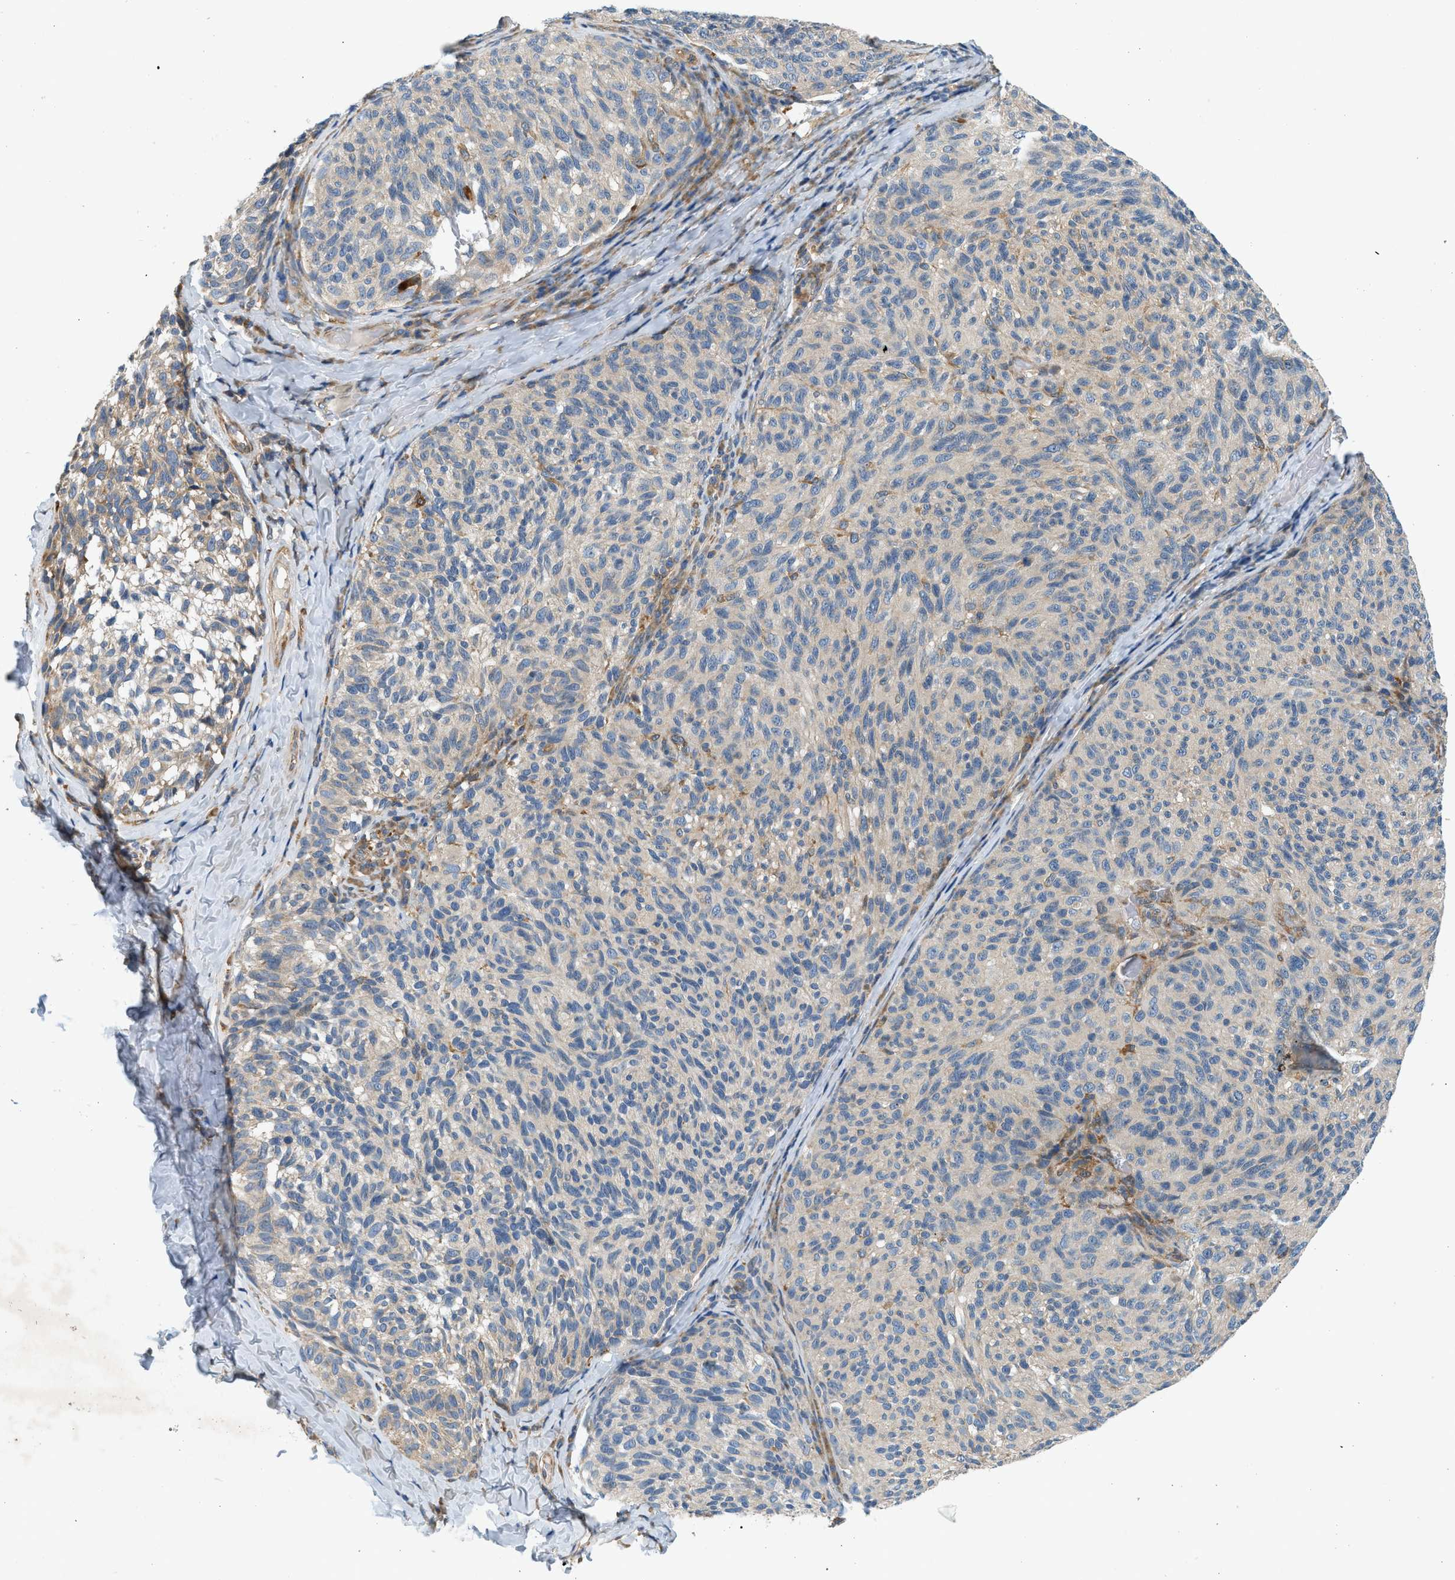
{"staining": {"intensity": "weak", "quantity": "25%-75%", "location": "cytoplasmic/membranous"}, "tissue": "melanoma", "cell_type": "Tumor cells", "image_type": "cancer", "snomed": [{"axis": "morphology", "description": "Malignant melanoma, NOS"}, {"axis": "topography", "description": "Skin"}], "caption": "The histopathology image exhibits staining of melanoma, revealing weak cytoplasmic/membranous protein expression (brown color) within tumor cells.", "gene": "KDELR2", "patient": {"sex": "female", "age": 73}}